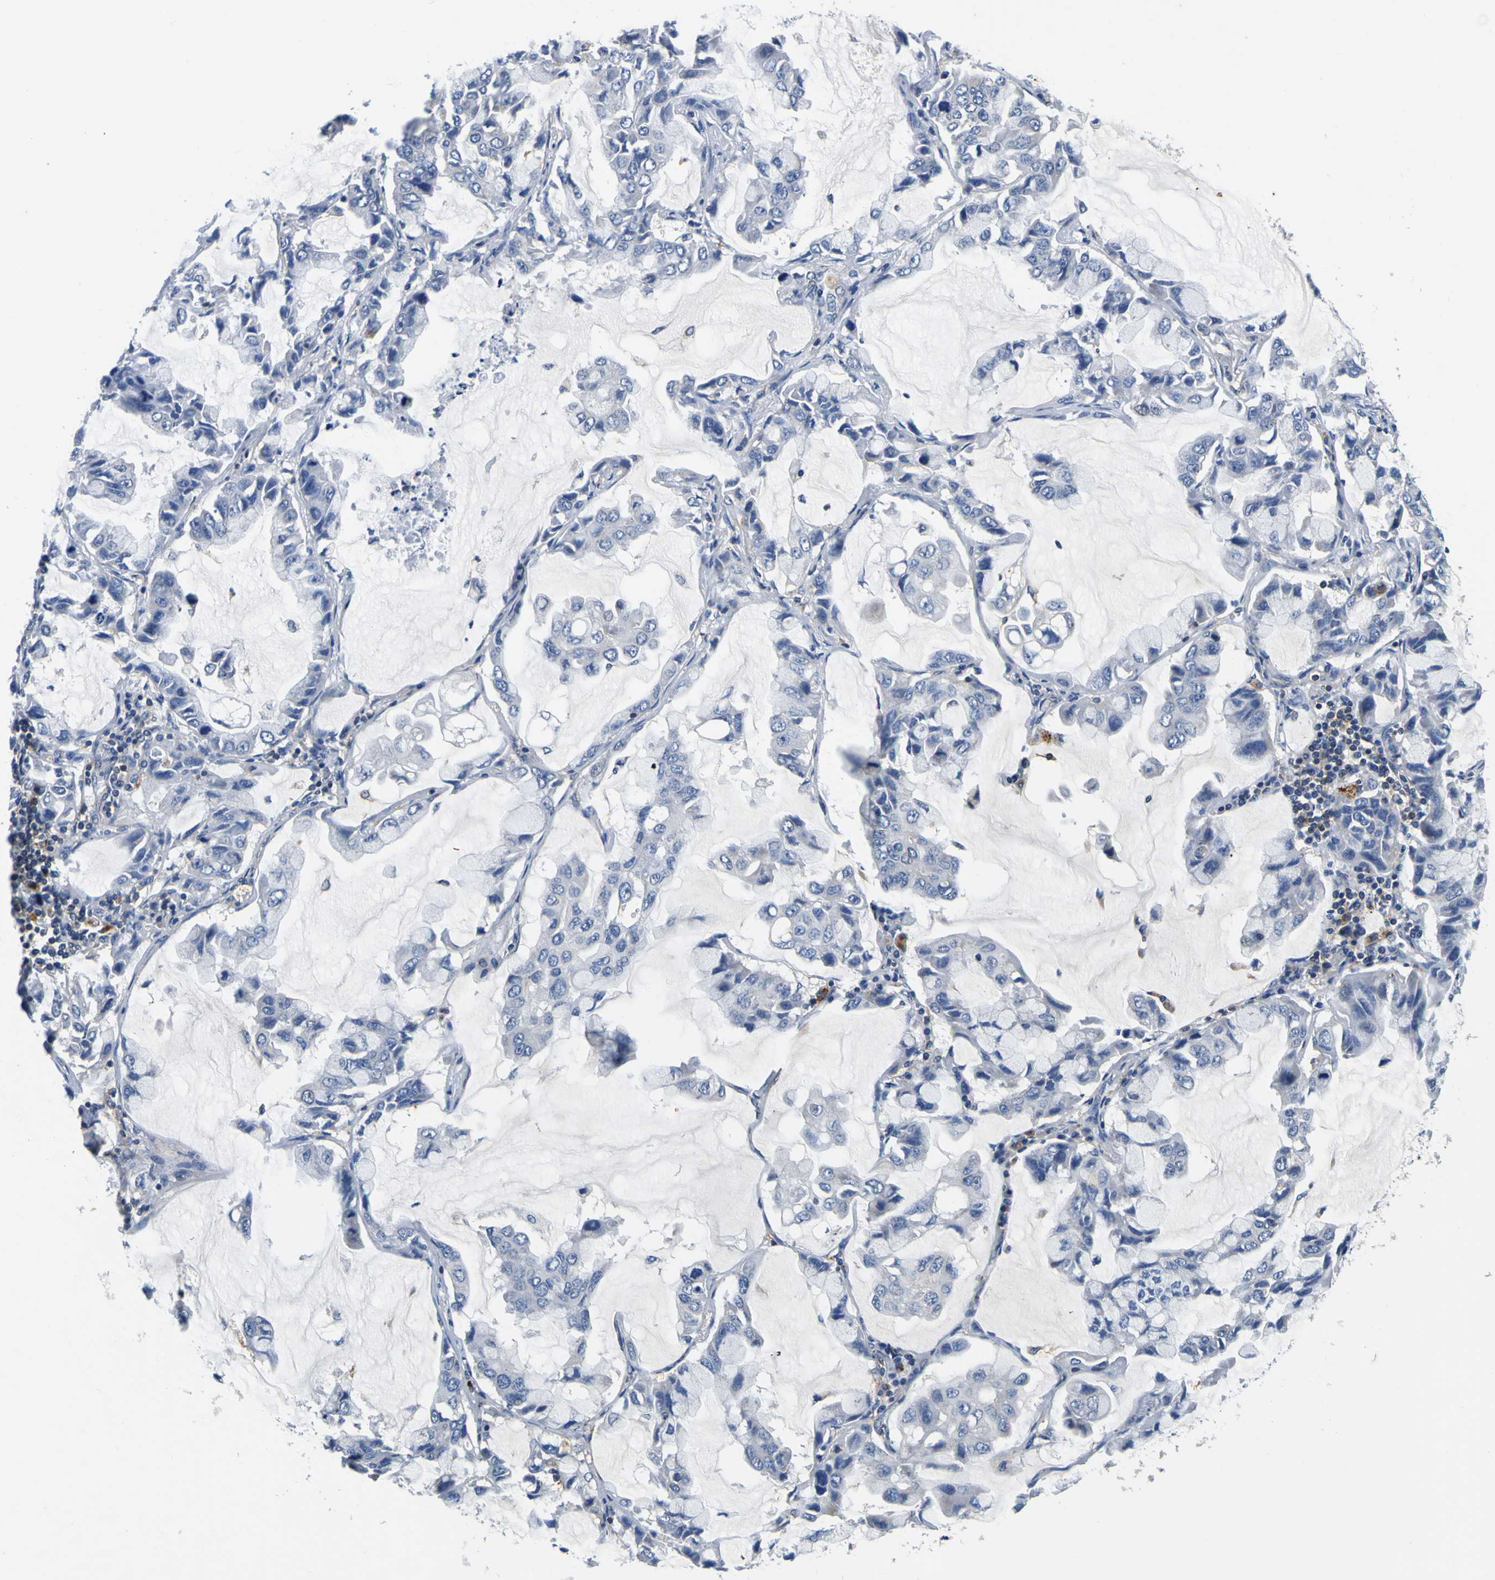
{"staining": {"intensity": "negative", "quantity": "none", "location": "none"}, "tissue": "lung cancer", "cell_type": "Tumor cells", "image_type": "cancer", "snomed": [{"axis": "morphology", "description": "Adenocarcinoma, NOS"}, {"axis": "topography", "description": "Lung"}], "caption": "An immunohistochemistry (IHC) micrograph of lung cancer is shown. There is no staining in tumor cells of lung cancer. (Immunohistochemistry, brightfield microscopy, high magnification).", "gene": "TNIK", "patient": {"sex": "male", "age": 64}}